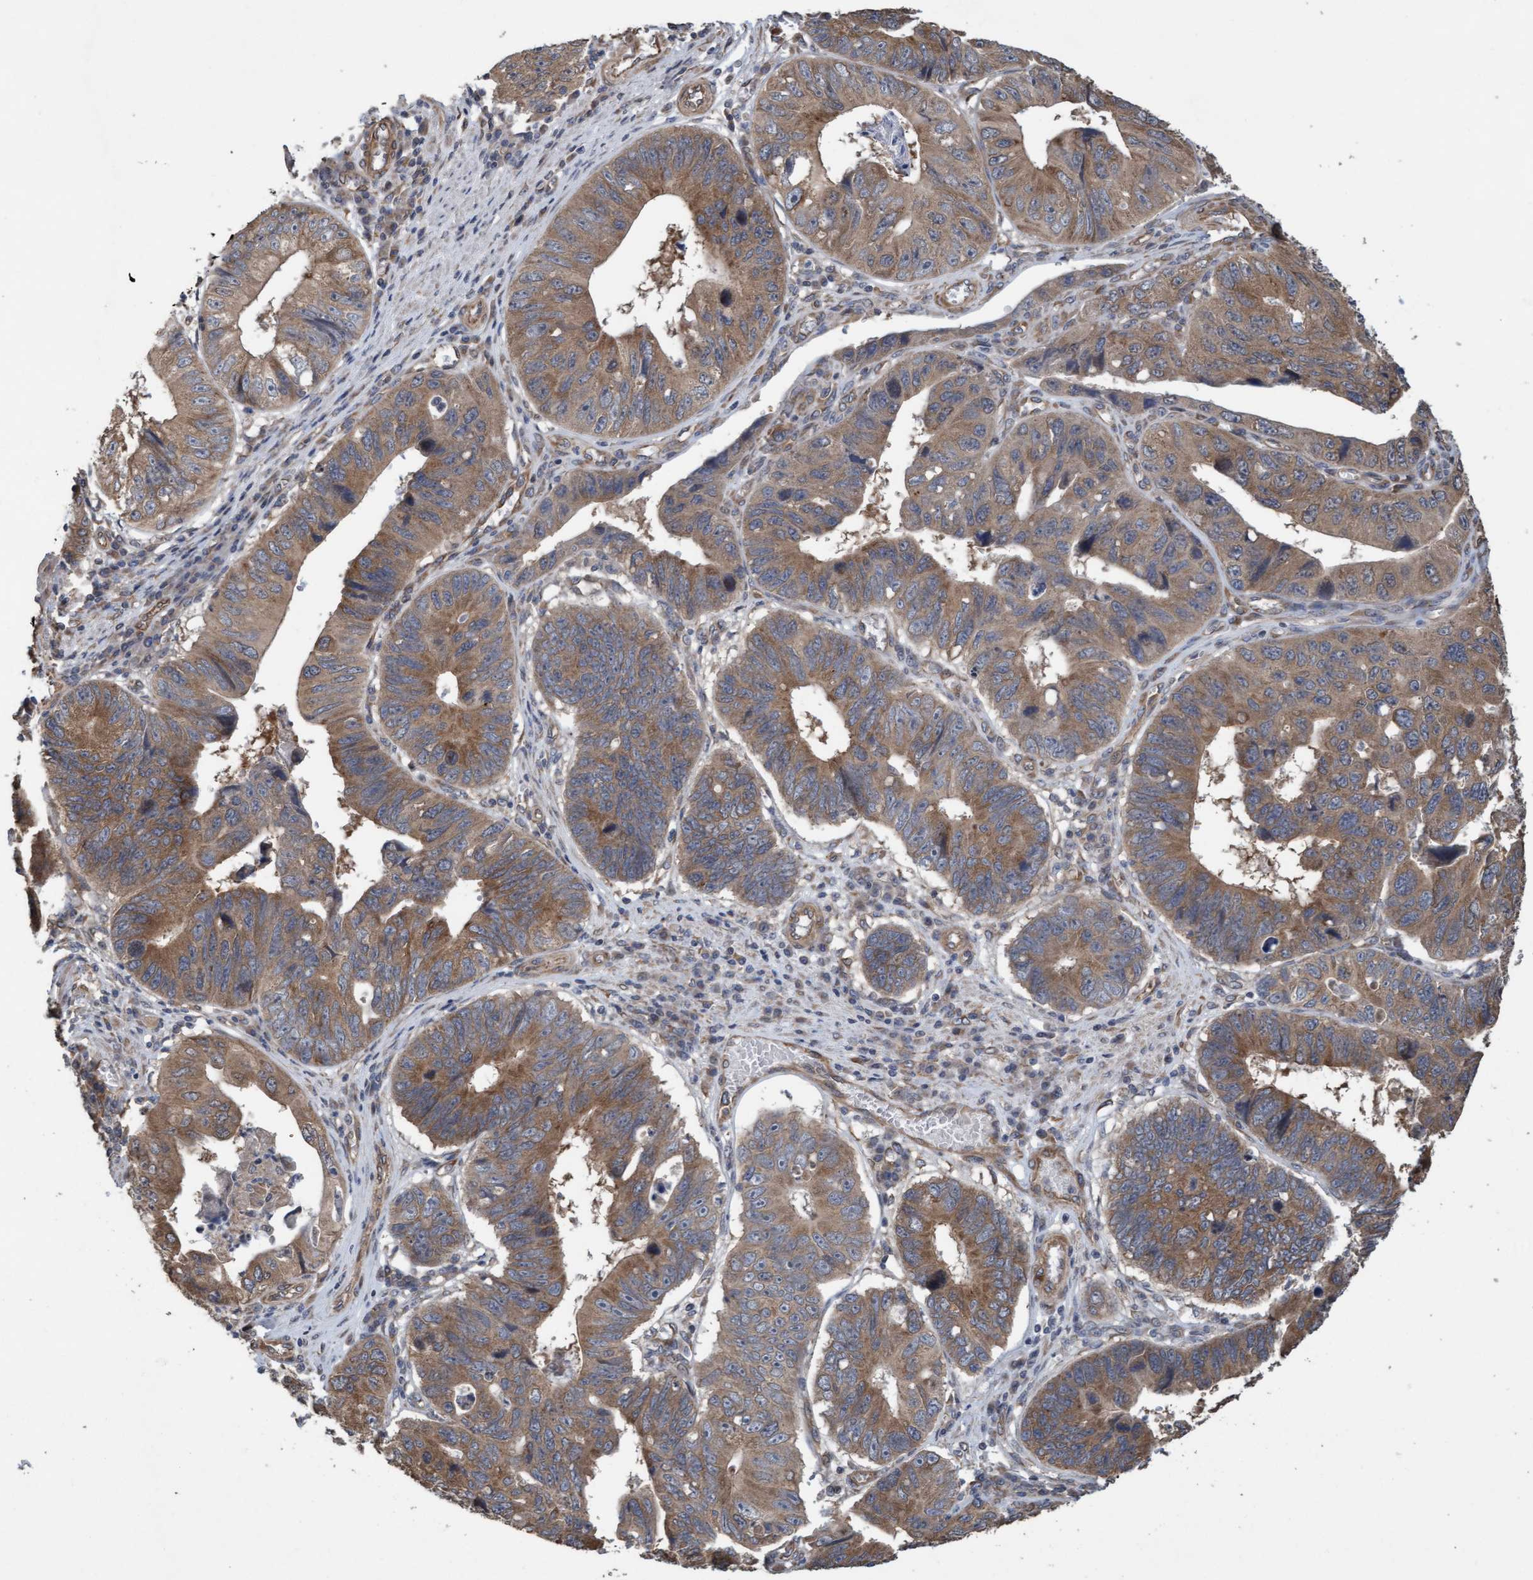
{"staining": {"intensity": "moderate", "quantity": ">75%", "location": "cytoplasmic/membranous"}, "tissue": "stomach cancer", "cell_type": "Tumor cells", "image_type": "cancer", "snomed": [{"axis": "morphology", "description": "Adenocarcinoma, NOS"}, {"axis": "topography", "description": "Stomach"}], "caption": "The immunohistochemical stain shows moderate cytoplasmic/membranous positivity in tumor cells of stomach cancer tissue.", "gene": "CDC42EP4", "patient": {"sex": "male", "age": 59}}